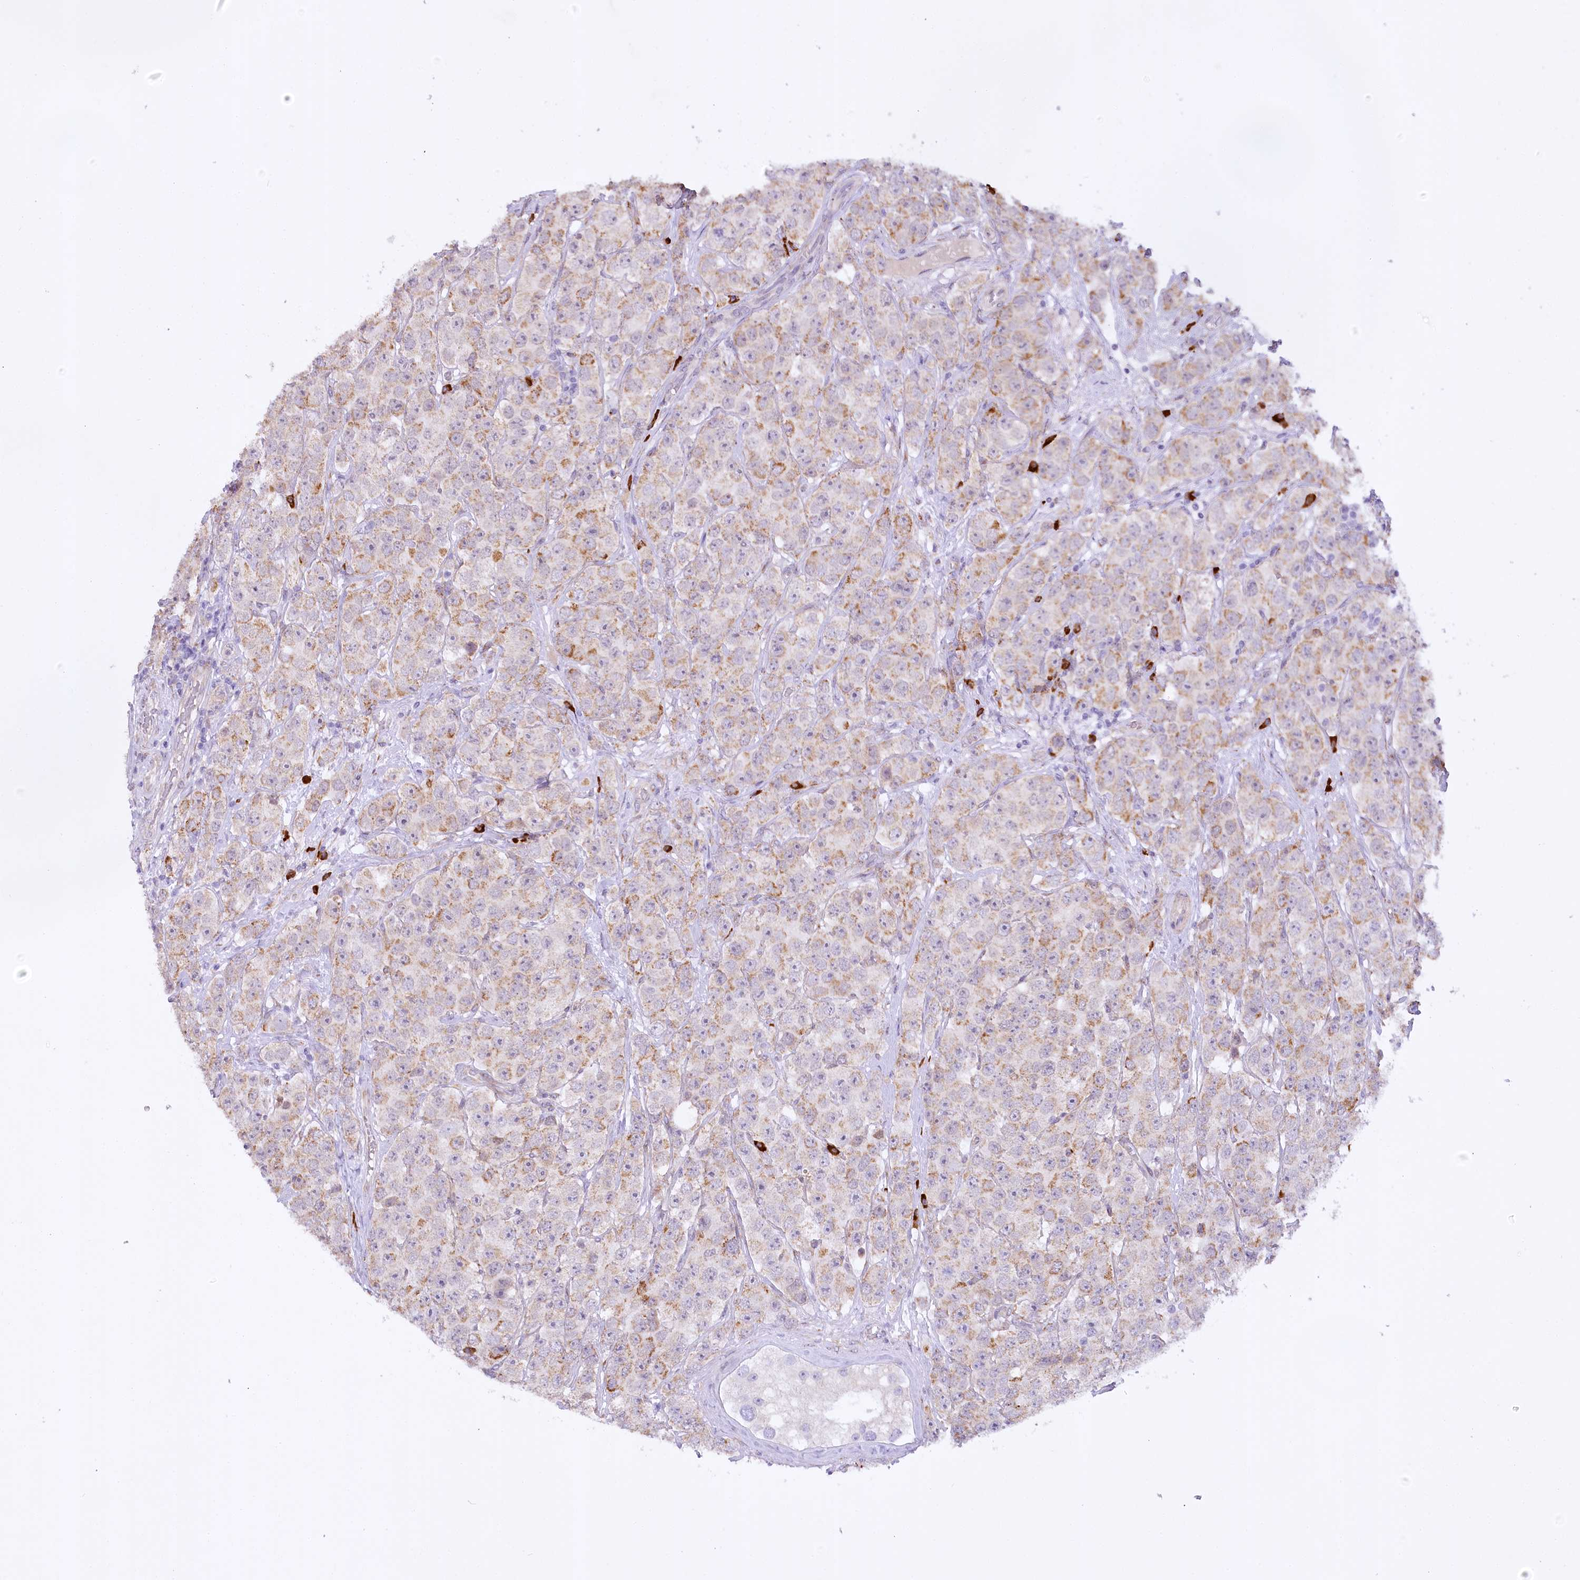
{"staining": {"intensity": "weak", "quantity": "25%-75%", "location": "cytoplasmic/membranous"}, "tissue": "testis cancer", "cell_type": "Tumor cells", "image_type": "cancer", "snomed": [{"axis": "morphology", "description": "Seminoma, NOS"}, {"axis": "topography", "description": "Testis"}], "caption": "Immunohistochemistry histopathology image of neoplastic tissue: testis cancer stained using immunohistochemistry exhibits low levels of weak protein expression localized specifically in the cytoplasmic/membranous of tumor cells, appearing as a cytoplasmic/membranous brown color.", "gene": "NCKAP5", "patient": {"sex": "male", "age": 28}}